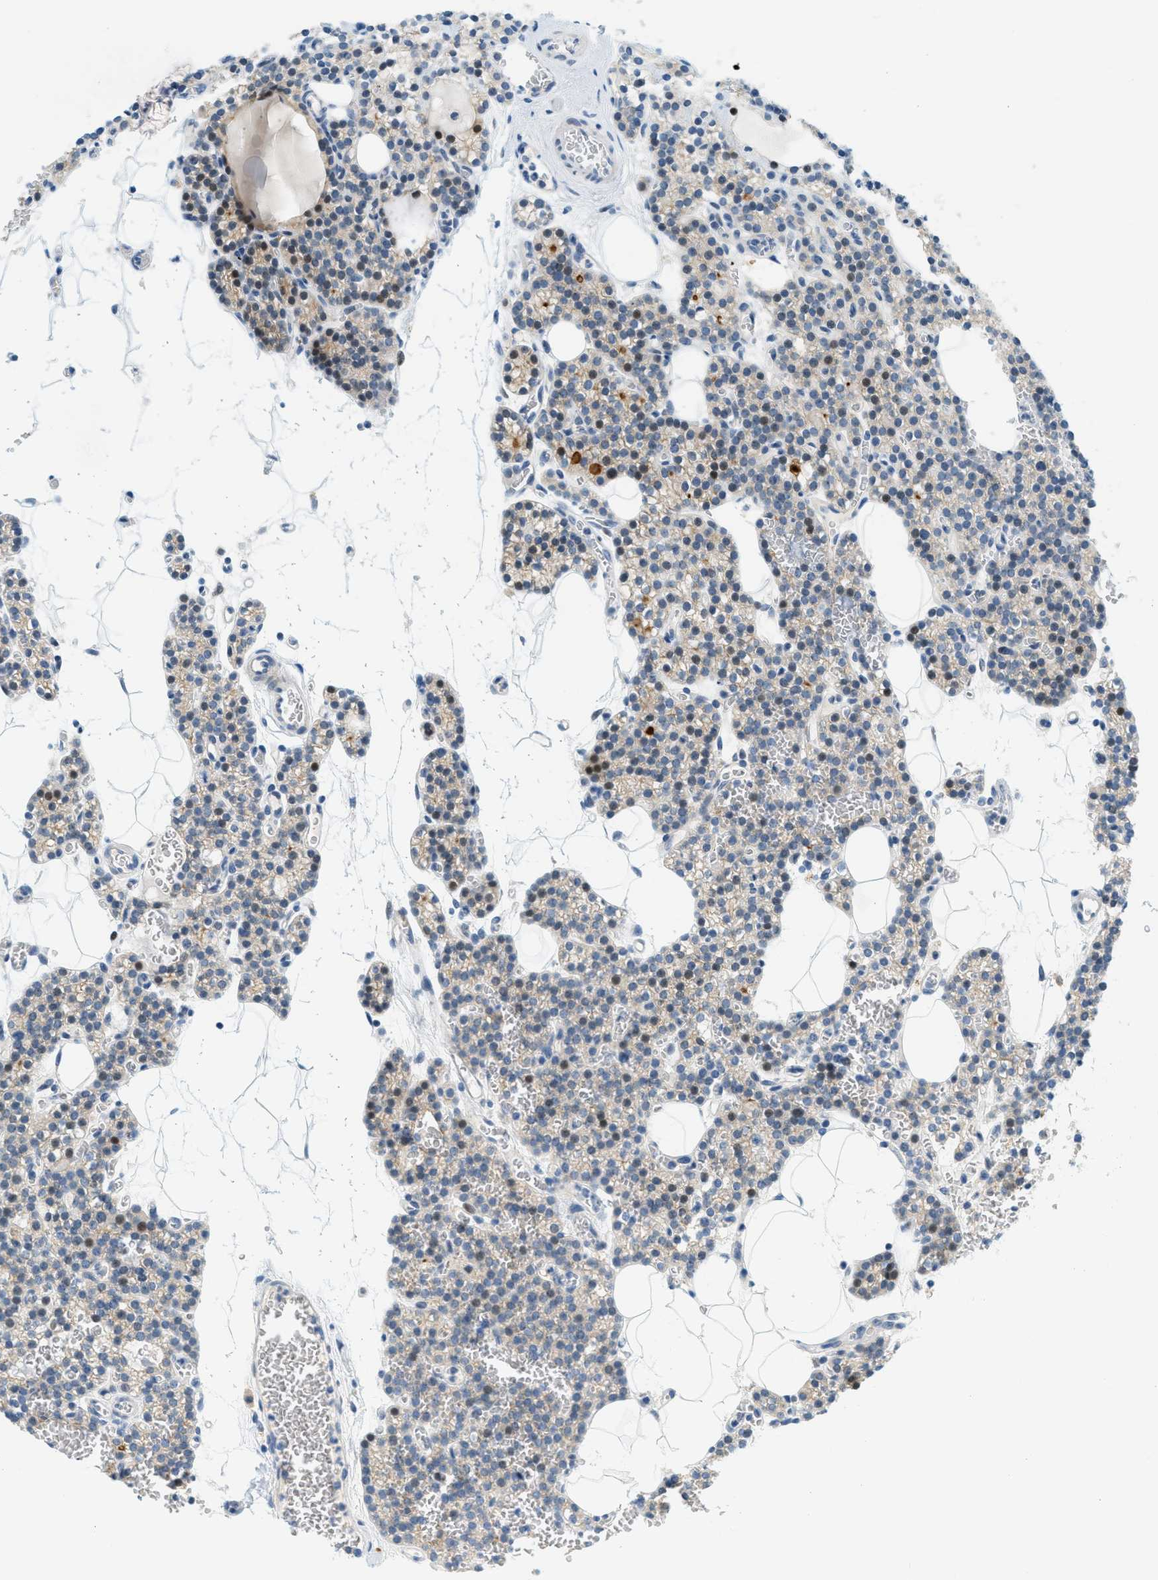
{"staining": {"intensity": "moderate", "quantity": "25%-75%", "location": "cytoplasmic/membranous"}, "tissue": "parathyroid gland", "cell_type": "Glandular cells", "image_type": "normal", "snomed": [{"axis": "morphology", "description": "Normal tissue, NOS"}, {"axis": "morphology", "description": "Adenoma, NOS"}, {"axis": "topography", "description": "Parathyroid gland"}], "caption": "Immunohistochemical staining of normal parathyroid gland exhibits medium levels of moderate cytoplasmic/membranous positivity in approximately 25%-75% of glandular cells.", "gene": "CYP4X1", "patient": {"sex": "female", "age": 58}}